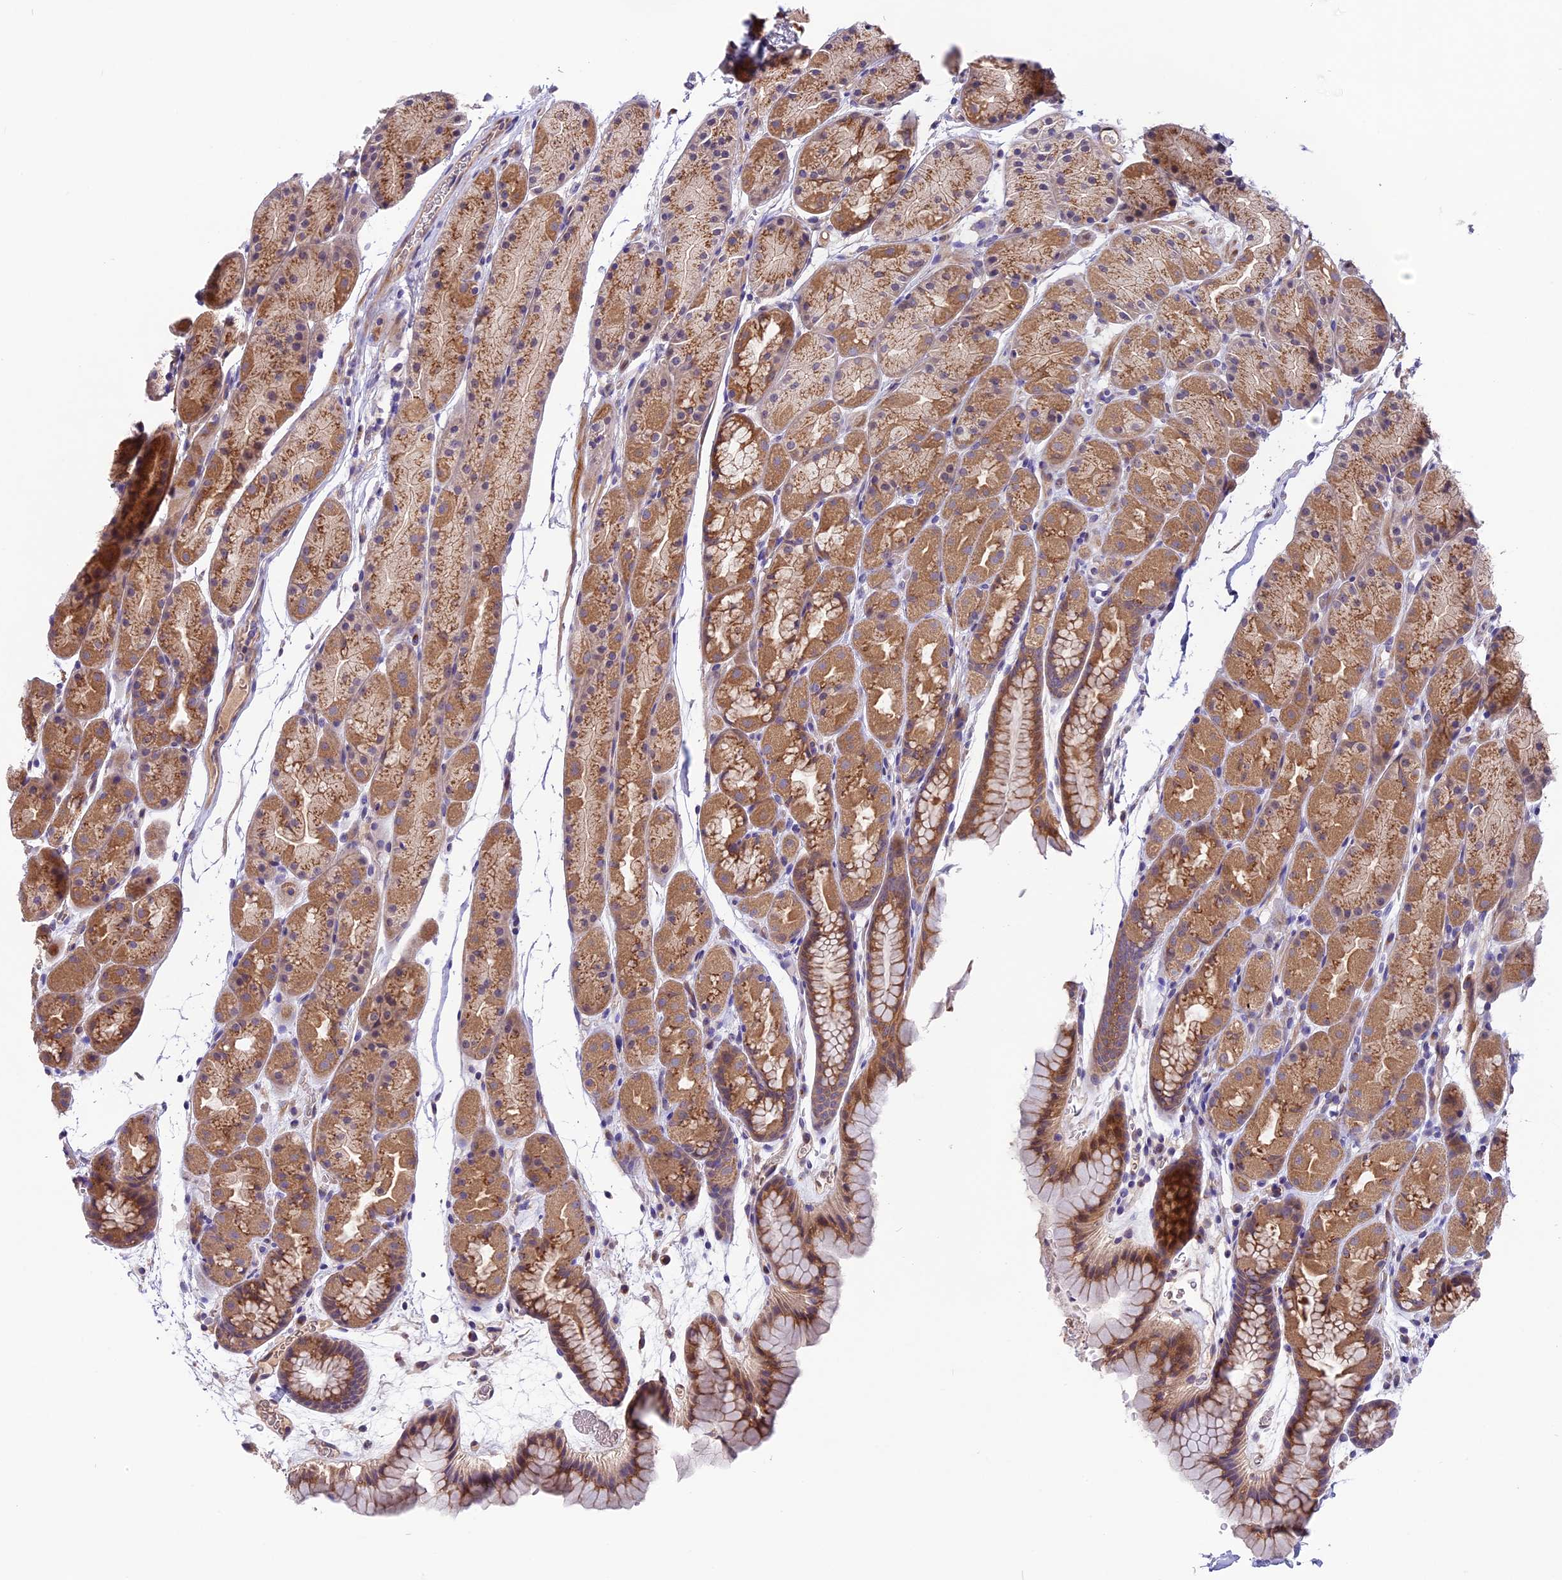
{"staining": {"intensity": "moderate", "quantity": ">75%", "location": "cytoplasmic/membranous"}, "tissue": "stomach", "cell_type": "Glandular cells", "image_type": "normal", "snomed": [{"axis": "morphology", "description": "Normal tissue, NOS"}, {"axis": "topography", "description": "Stomach, upper"}, {"axis": "topography", "description": "Stomach"}], "caption": "Brown immunohistochemical staining in normal human stomach exhibits moderate cytoplasmic/membranous staining in about >75% of glandular cells.", "gene": "COG8", "patient": {"sex": "male", "age": 47}}